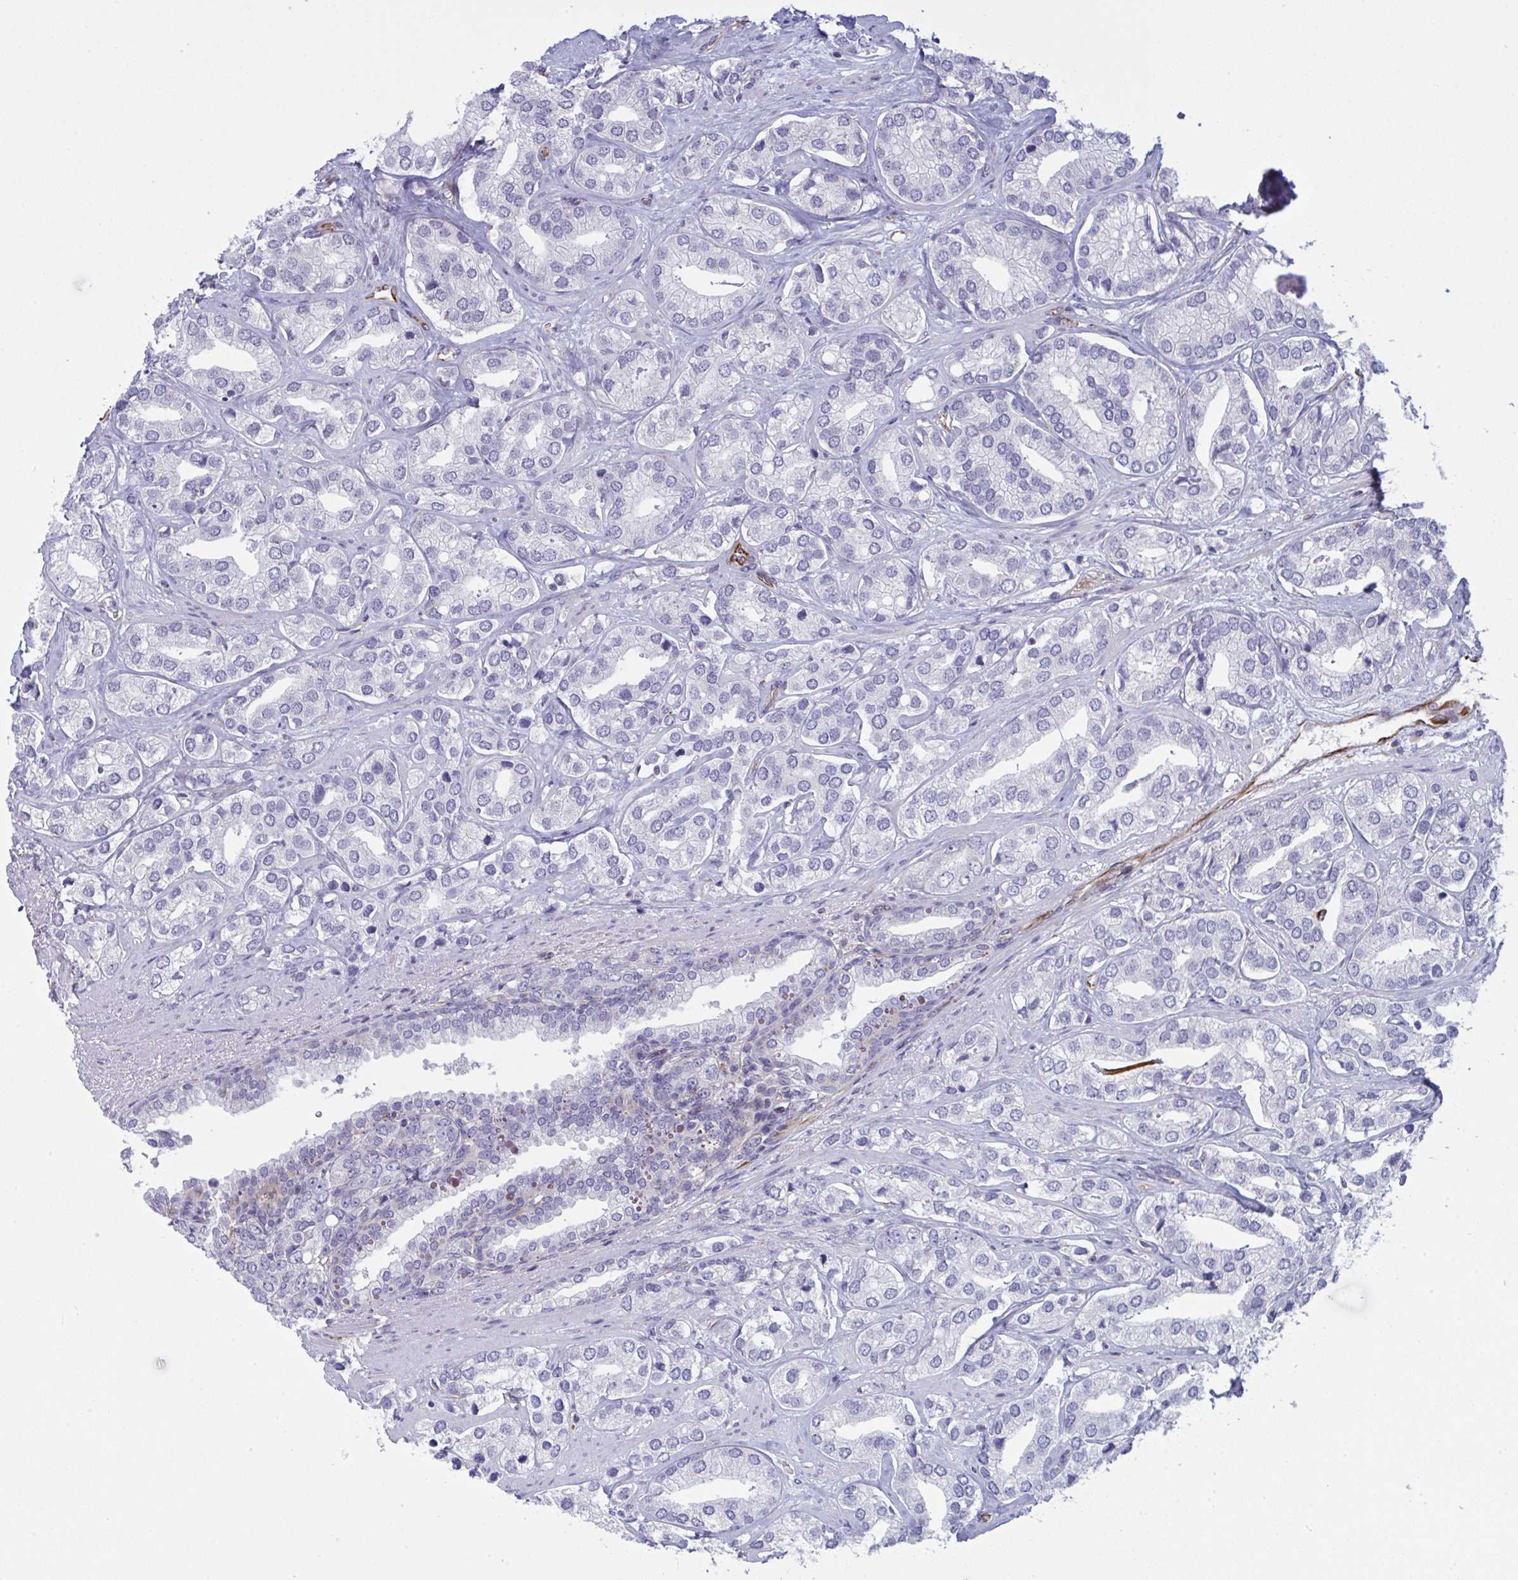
{"staining": {"intensity": "negative", "quantity": "none", "location": "none"}, "tissue": "prostate cancer", "cell_type": "Tumor cells", "image_type": "cancer", "snomed": [{"axis": "morphology", "description": "Adenocarcinoma, High grade"}, {"axis": "topography", "description": "Prostate"}], "caption": "High power microscopy micrograph of an immunohistochemistry (IHC) histopathology image of prostate high-grade adenocarcinoma, revealing no significant staining in tumor cells.", "gene": "DCBLD1", "patient": {"sex": "male", "age": 58}}